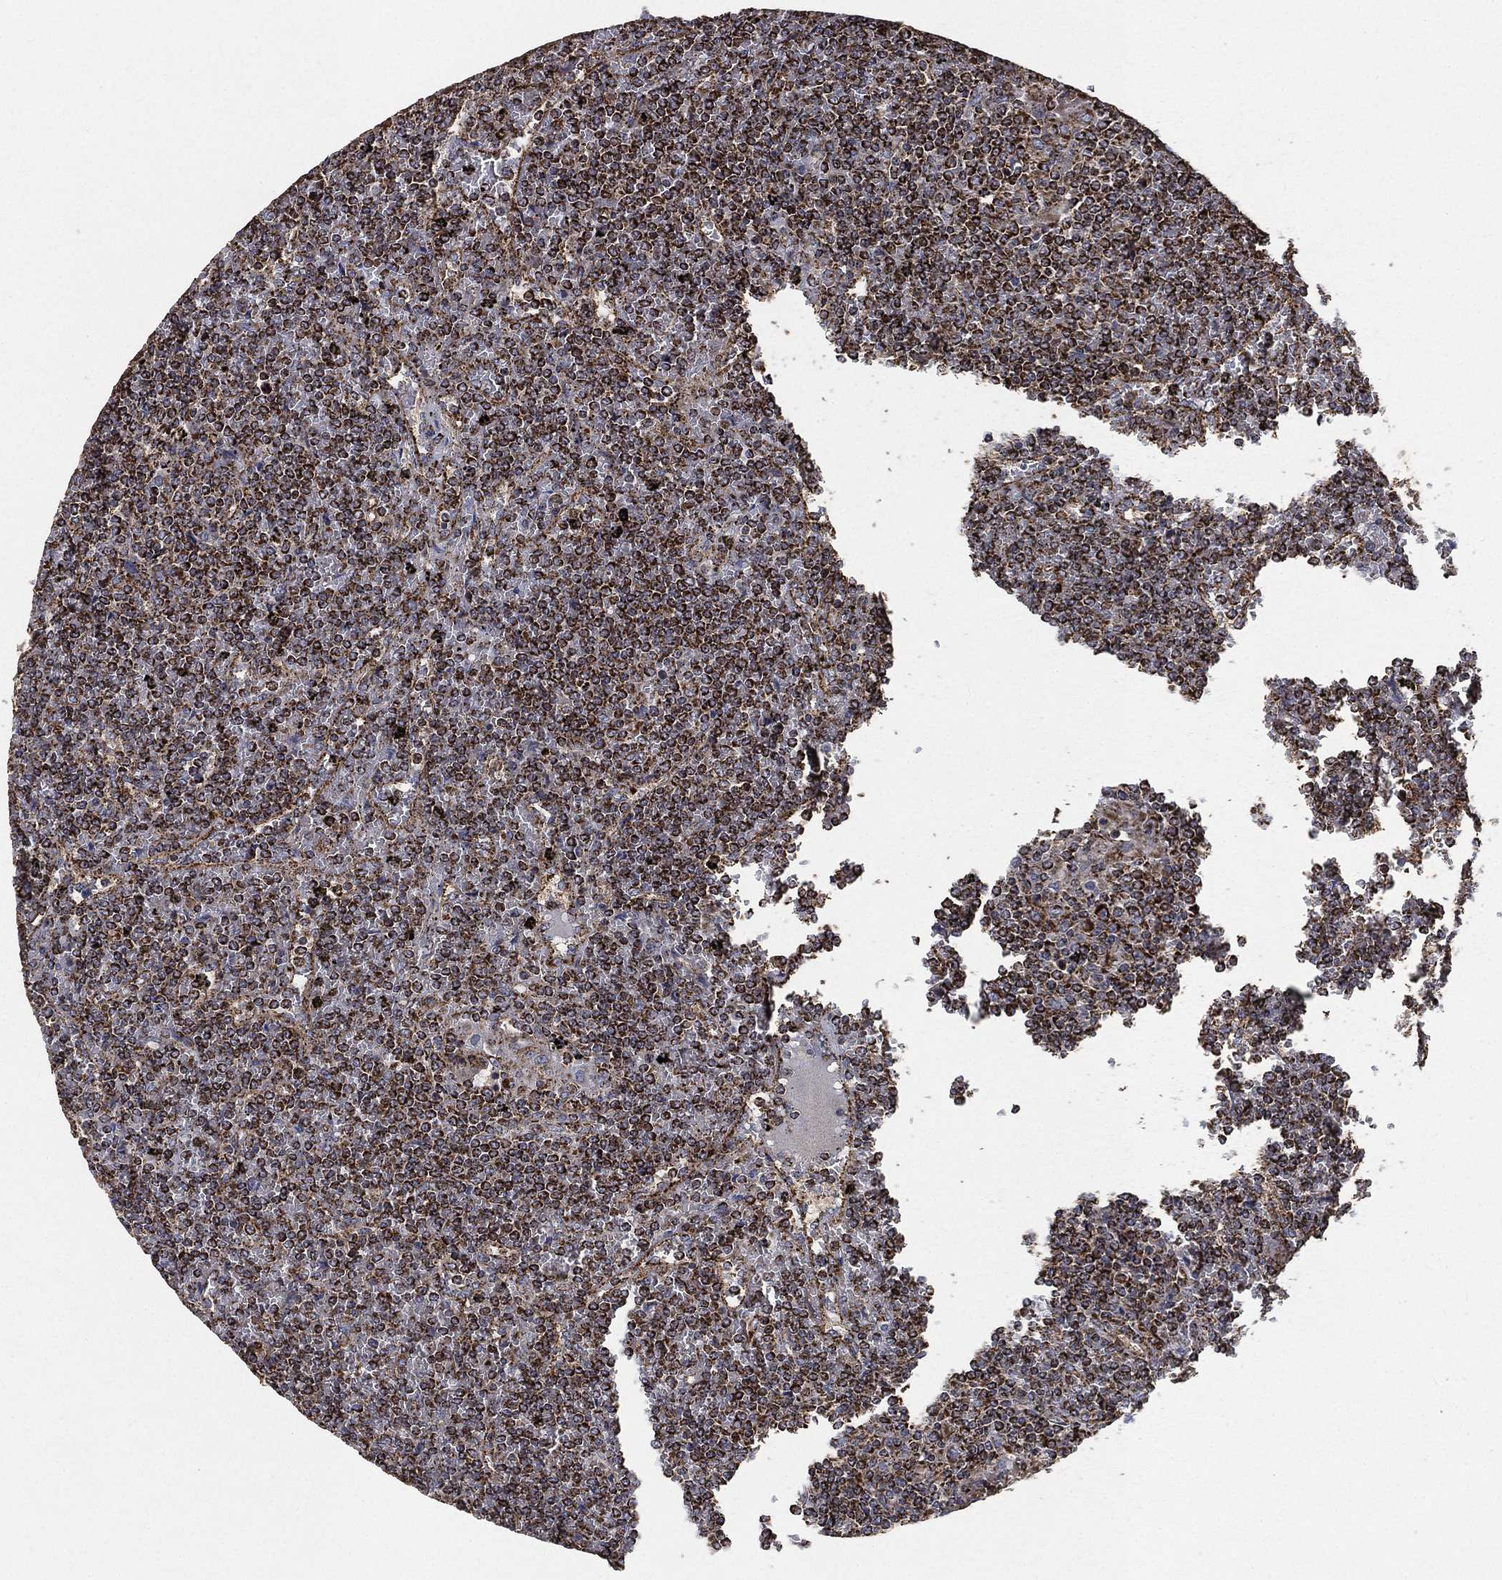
{"staining": {"intensity": "strong", "quantity": ">75%", "location": "cytoplasmic/membranous"}, "tissue": "lymphoma", "cell_type": "Tumor cells", "image_type": "cancer", "snomed": [{"axis": "morphology", "description": "Malignant lymphoma, non-Hodgkin's type, Low grade"}, {"axis": "topography", "description": "Spleen"}], "caption": "Lymphoma stained with a brown dye displays strong cytoplasmic/membranous positive staining in approximately >75% of tumor cells.", "gene": "SLC38A7", "patient": {"sex": "female", "age": 19}}